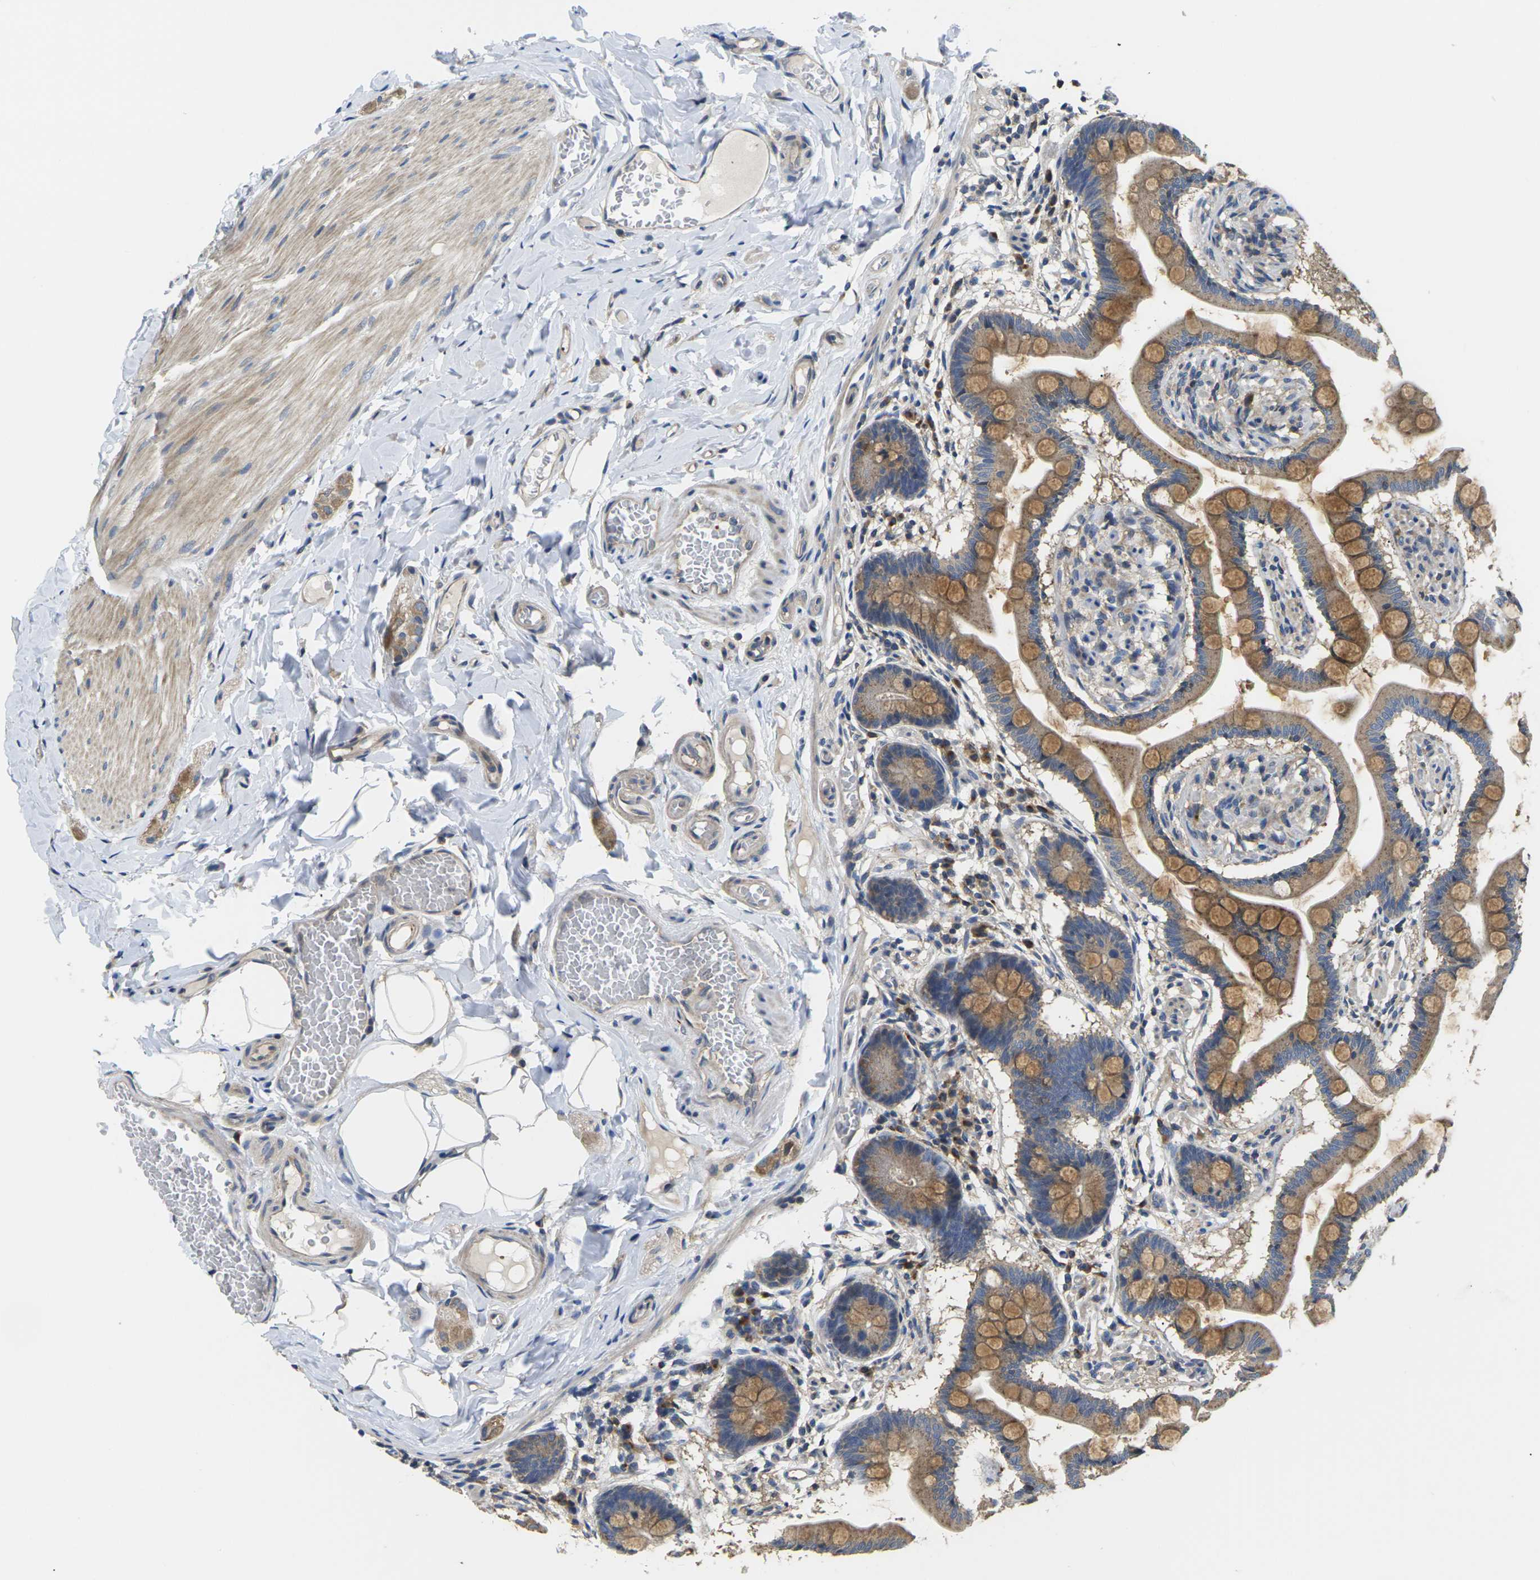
{"staining": {"intensity": "moderate", "quantity": ">75%", "location": "cytoplasmic/membranous"}, "tissue": "small intestine", "cell_type": "Glandular cells", "image_type": "normal", "snomed": [{"axis": "morphology", "description": "Normal tissue, NOS"}, {"axis": "topography", "description": "Small intestine"}], "caption": "Small intestine stained with immunohistochemistry reveals moderate cytoplasmic/membranous positivity in about >75% of glandular cells.", "gene": "TMCC2", "patient": {"sex": "male", "age": 41}}